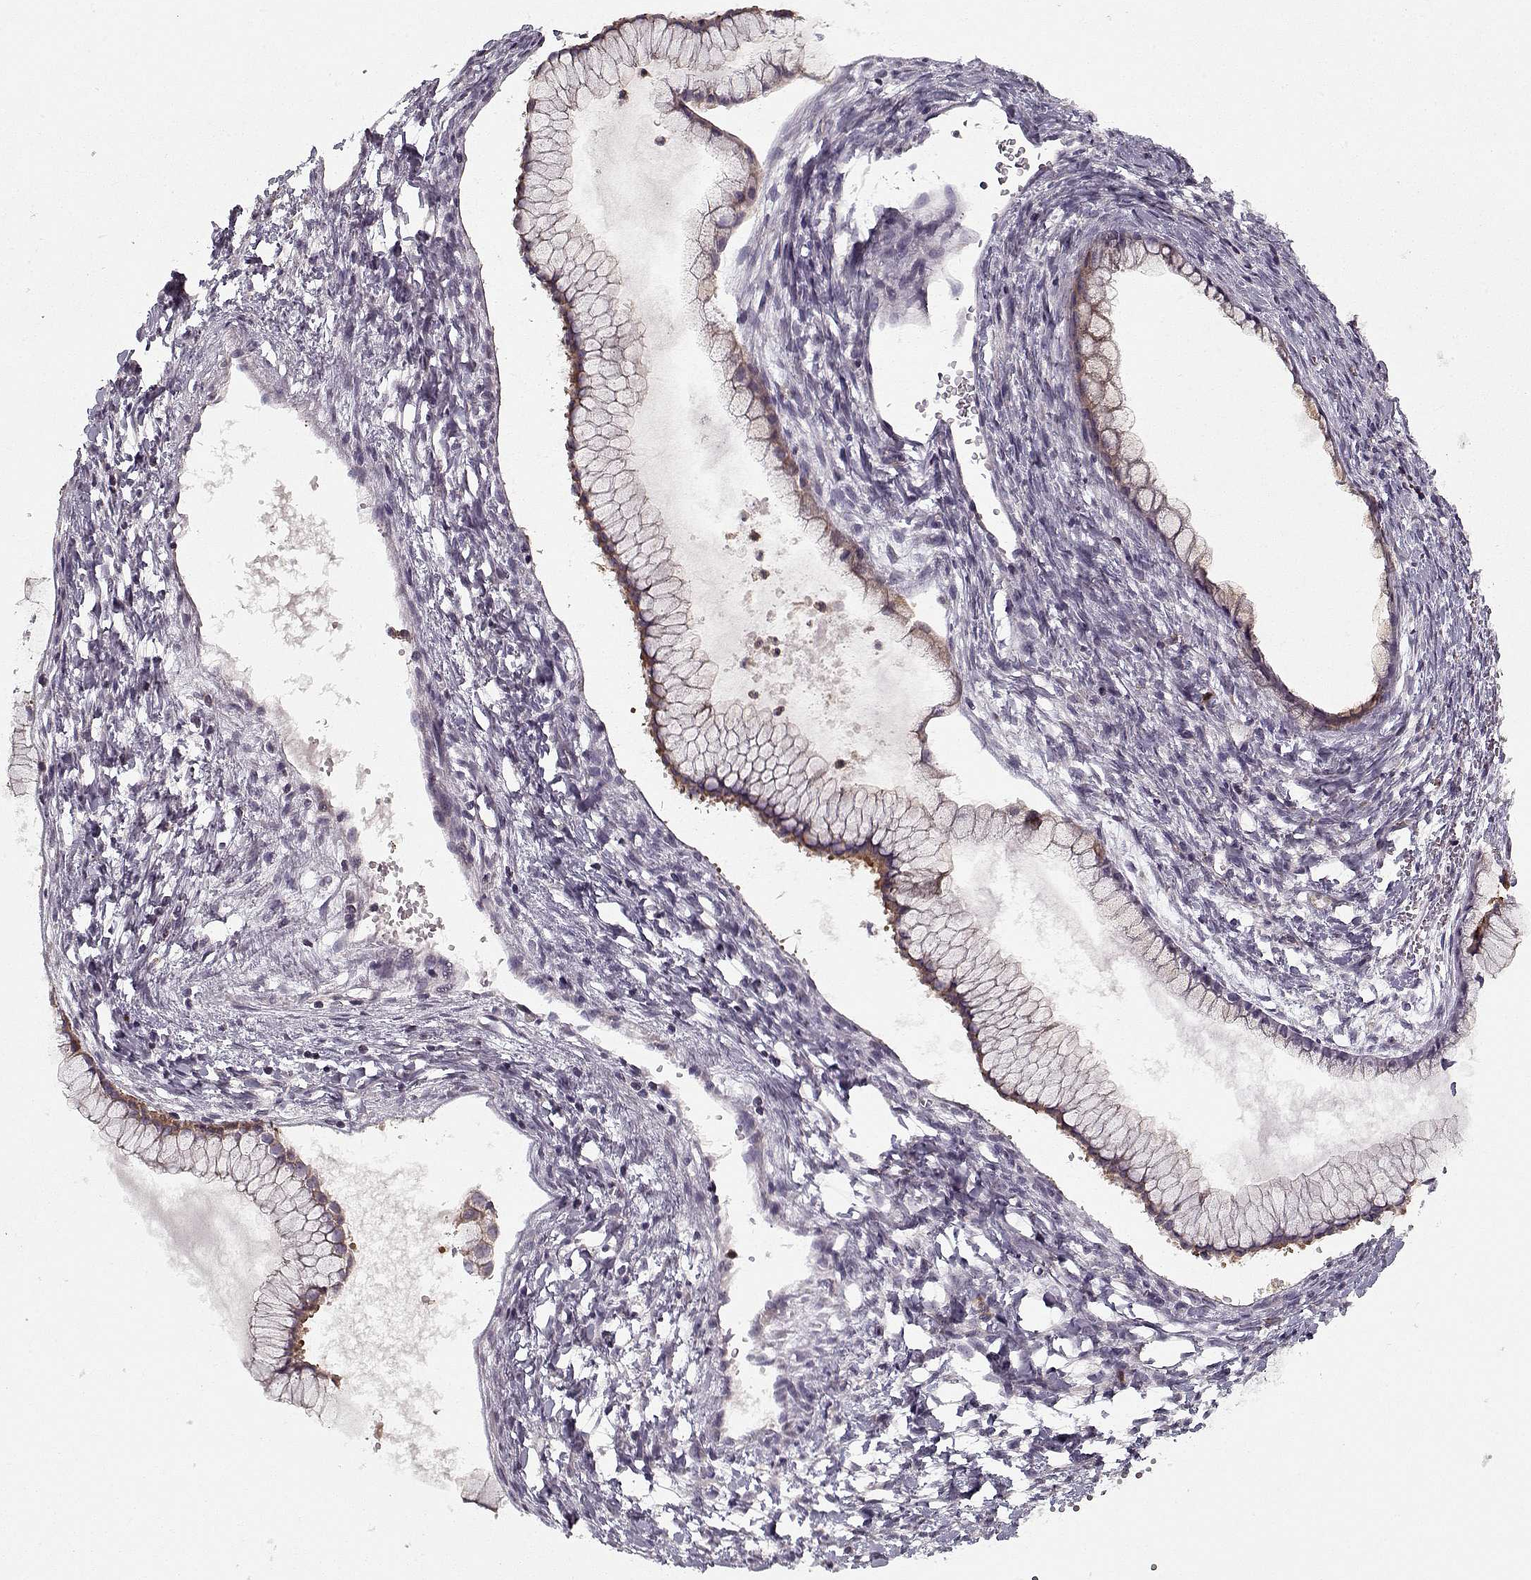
{"staining": {"intensity": "weak", "quantity": ">75%", "location": "cytoplasmic/membranous"}, "tissue": "ovarian cancer", "cell_type": "Tumor cells", "image_type": "cancer", "snomed": [{"axis": "morphology", "description": "Cystadenocarcinoma, mucinous, NOS"}, {"axis": "topography", "description": "Ovary"}], "caption": "A low amount of weak cytoplasmic/membranous expression is identified in about >75% of tumor cells in ovarian cancer tissue.", "gene": "UNC13D", "patient": {"sex": "female", "age": 41}}